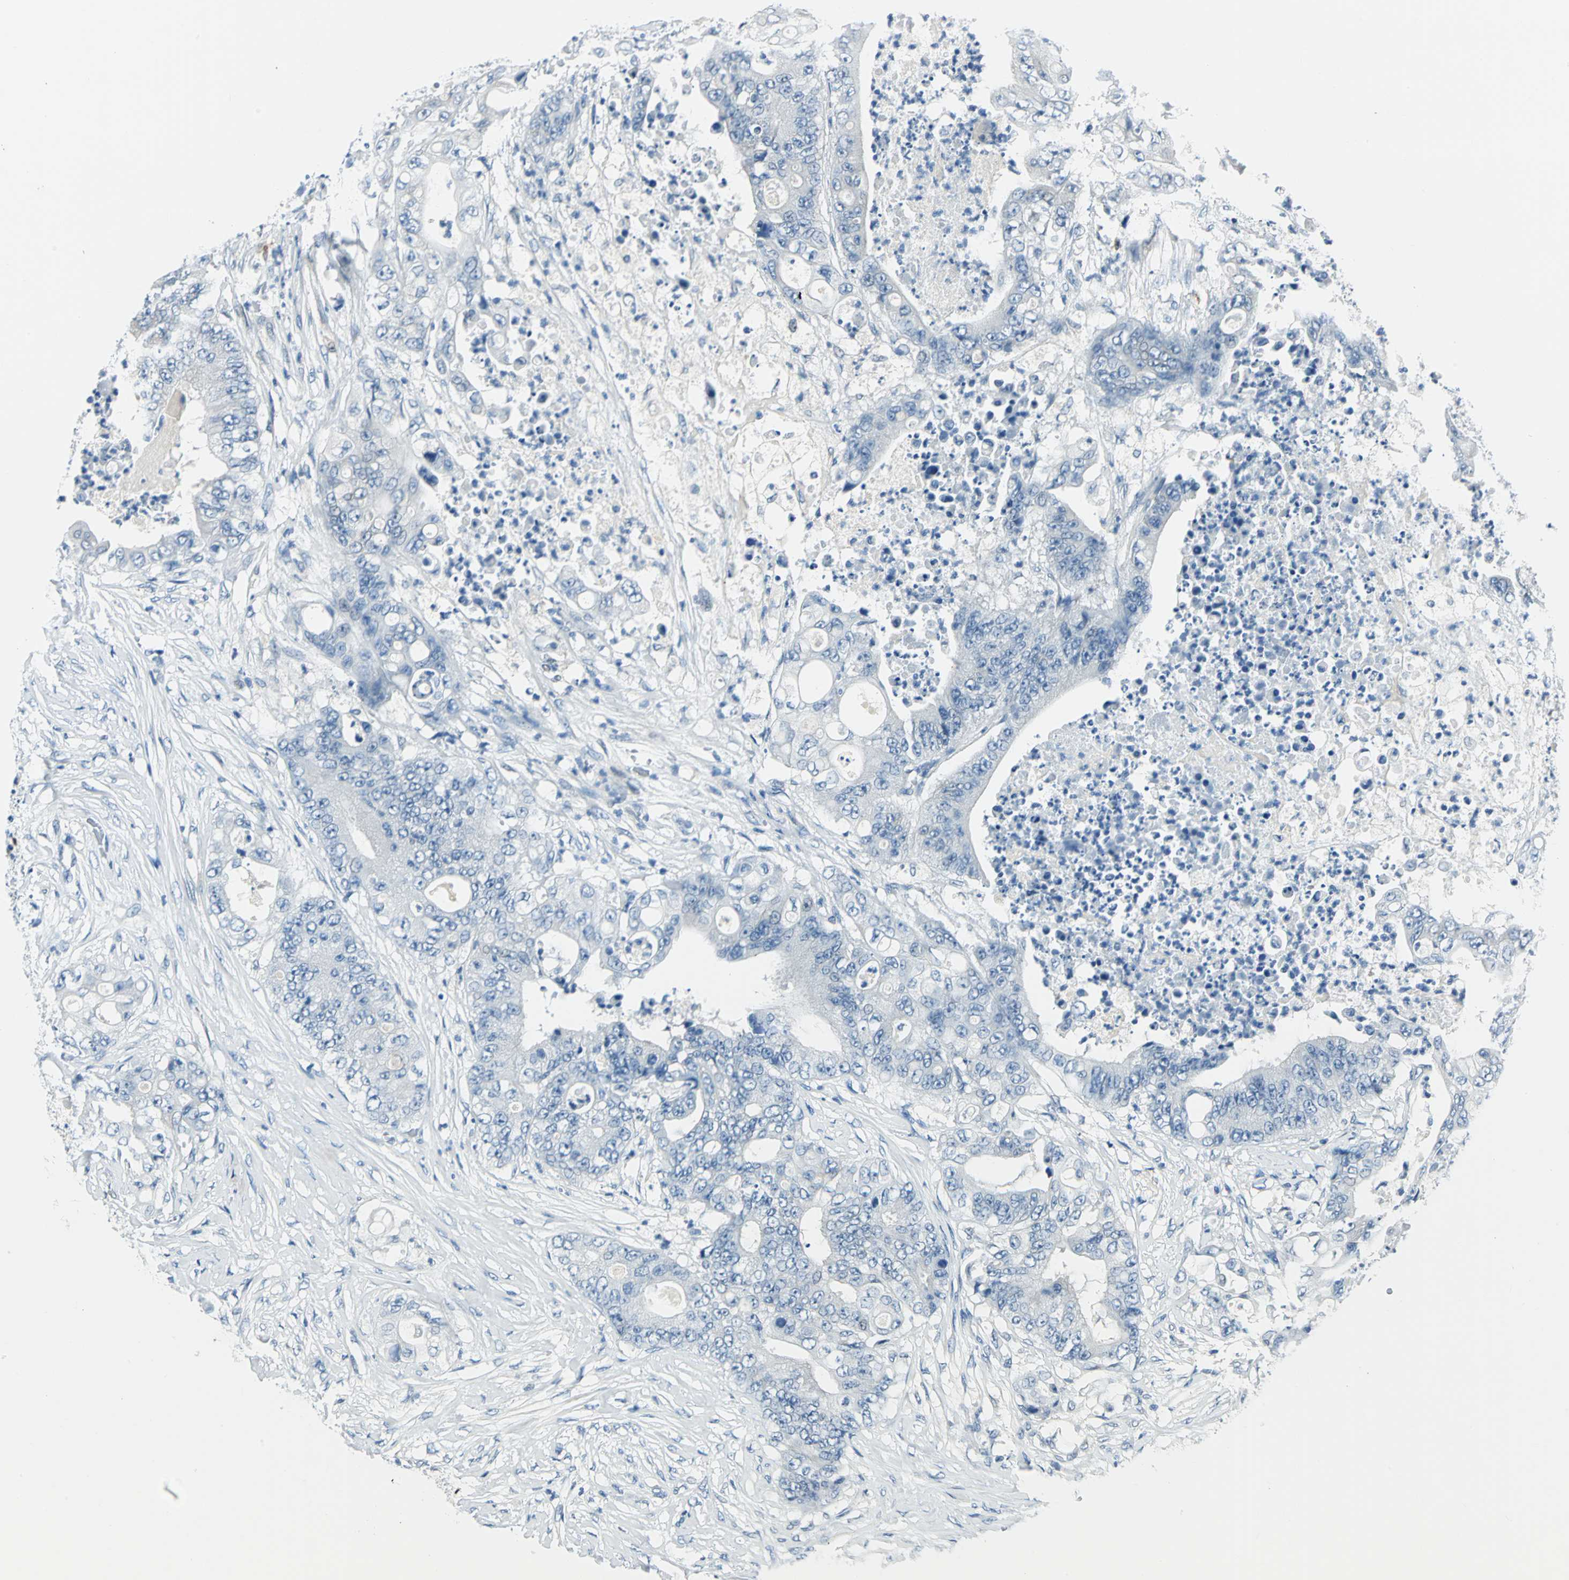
{"staining": {"intensity": "moderate", "quantity": ">75%", "location": "cytoplasmic/membranous,nuclear"}, "tissue": "stomach cancer", "cell_type": "Tumor cells", "image_type": "cancer", "snomed": [{"axis": "morphology", "description": "Adenocarcinoma, NOS"}, {"axis": "topography", "description": "Stomach"}], "caption": "Stomach adenocarcinoma stained for a protein (brown) demonstrates moderate cytoplasmic/membranous and nuclear positive expression in about >75% of tumor cells.", "gene": "AKR1A1", "patient": {"sex": "female", "age": 73}}